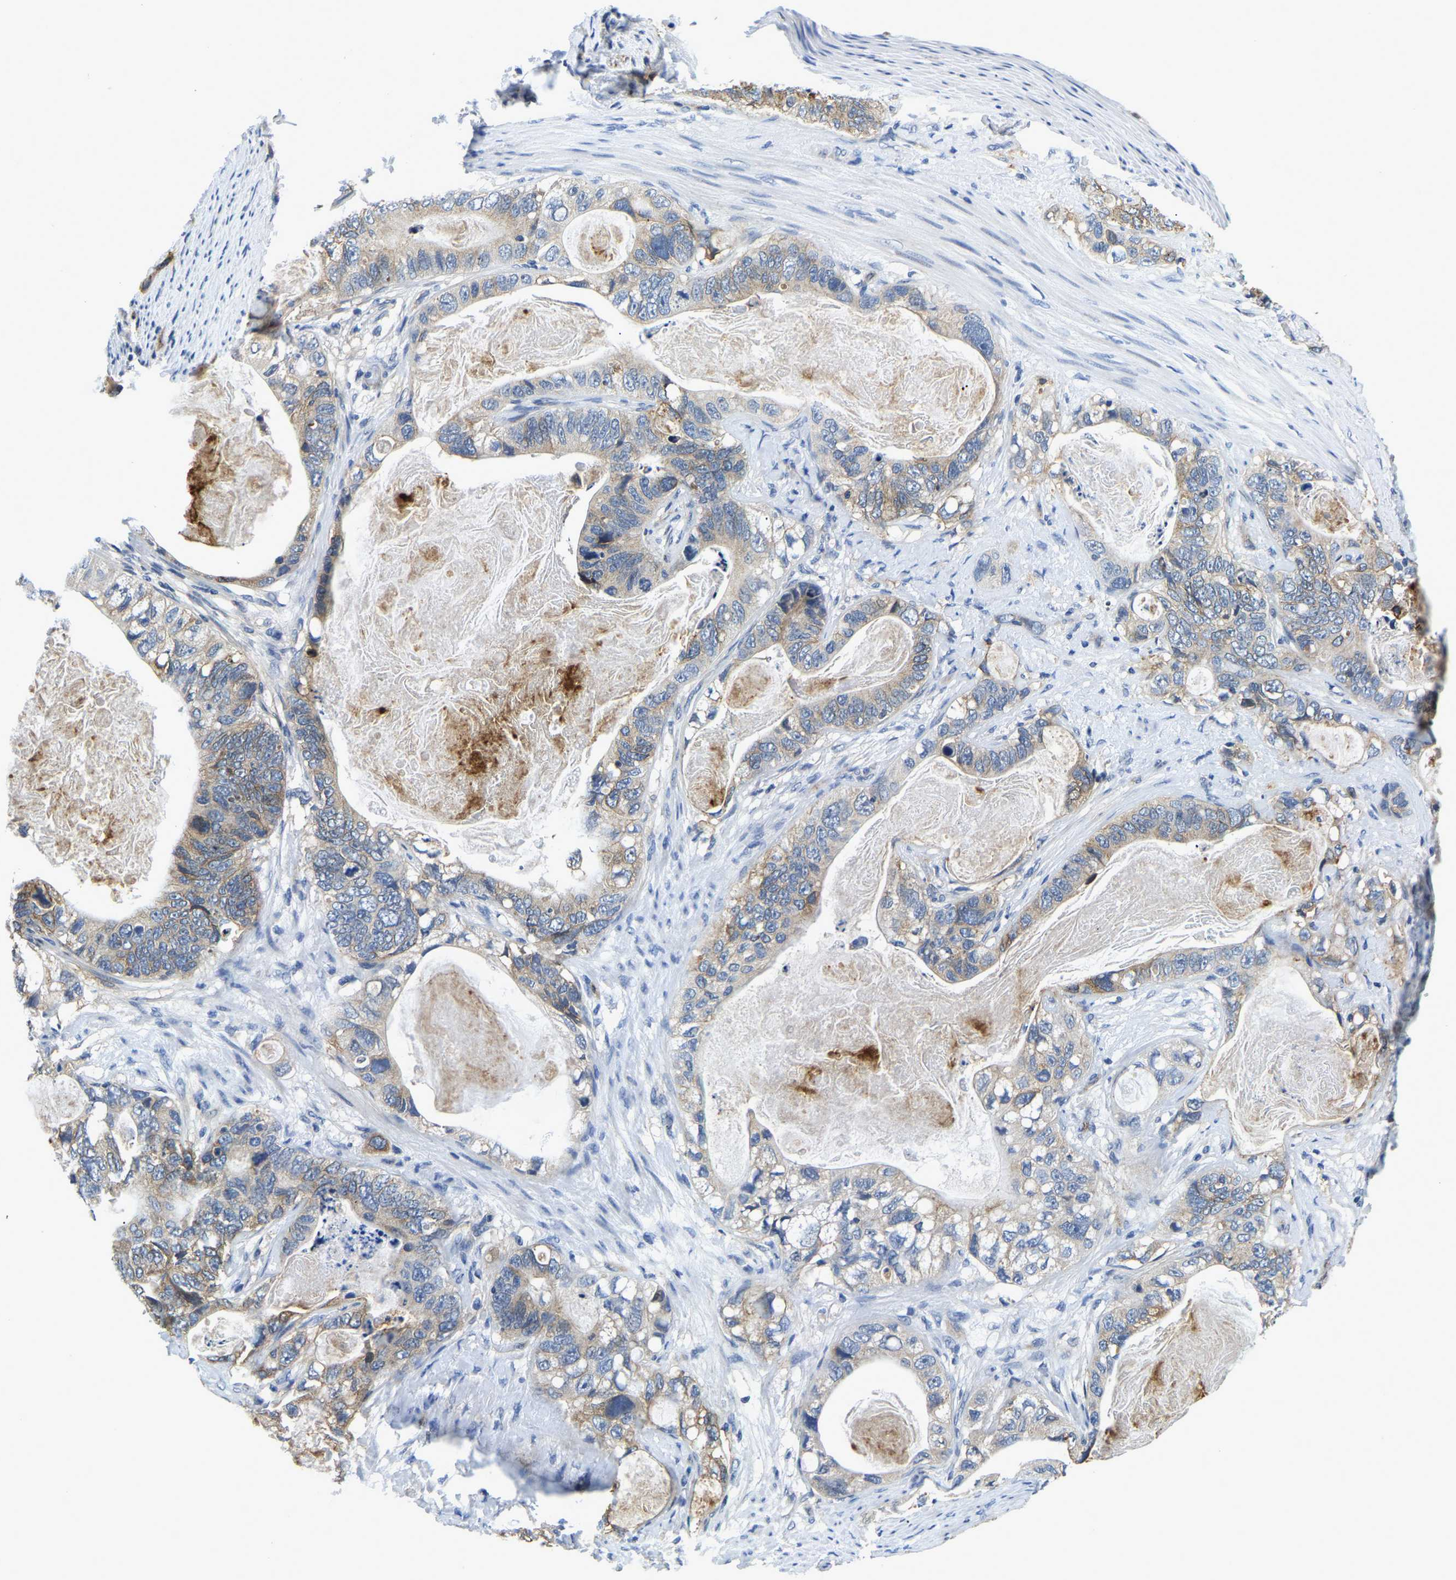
{"staining": {"intensity": "moderate", "quantity": "<25%", "location": "cytoplasmic/membranous"}, "tissue": "stomach cancer", "cell_type": "Tumor cells", "image_type": "cancer", "snomed": [{"axis": "morphology", "description": "Normal tissue, NOS"}, {"axis": "morphology", "description": "Adenocarcinoma, NOS"}, {"axis": "topography", "description": "Stomach"}], "caption": "This histopathology image displays immunohistochemistry staining of stomach cancer, with low moderate cytoplasmic/membranous positivity in about <25% of tumor cells.", "gene": "ITGA2", "patient": {"sex": "female", "age": 89}}